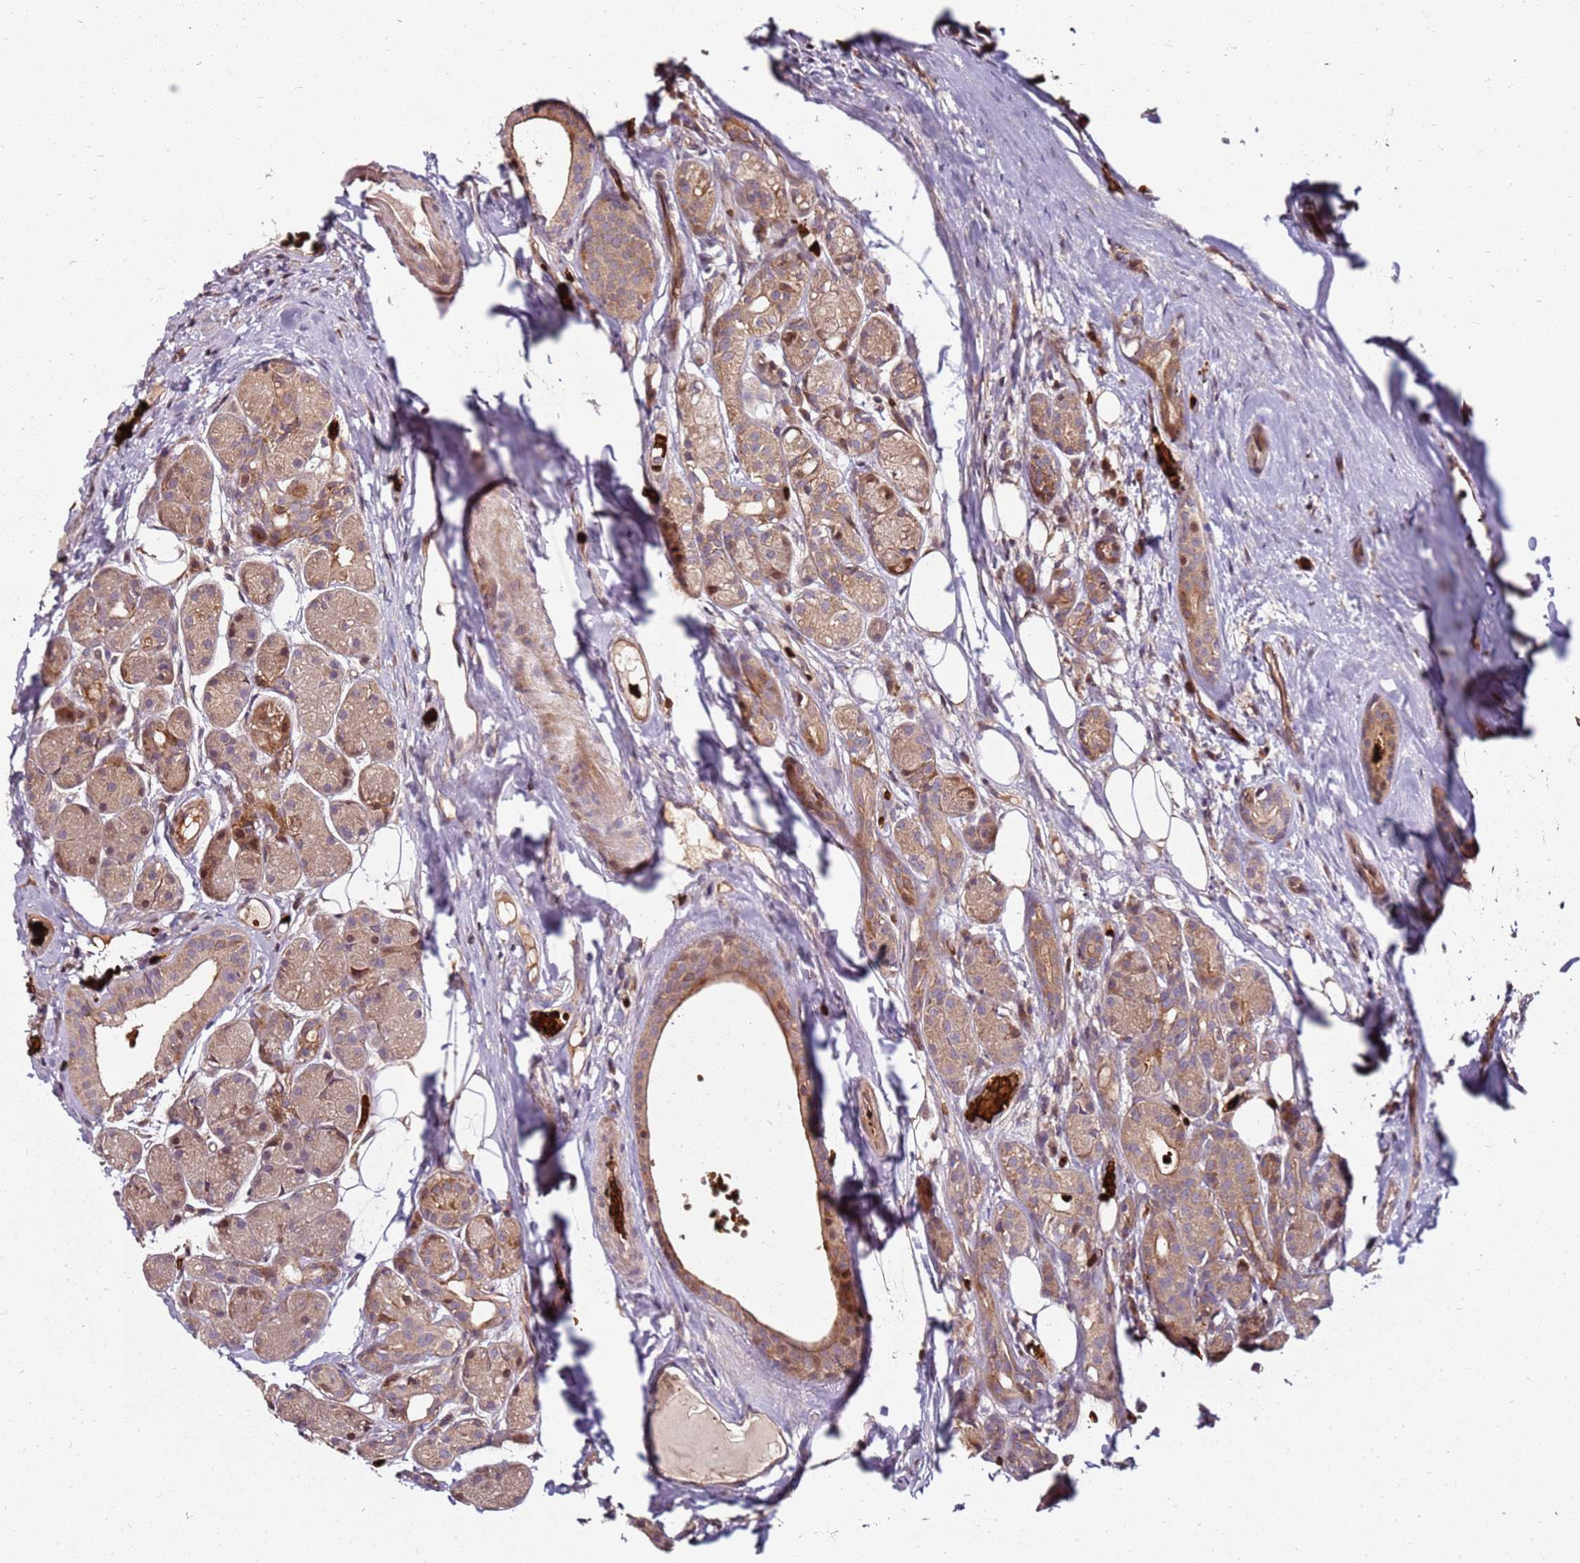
{"staining": {"intensity": "moderate", "quantity": ">75%", "location": "cytoplasmic/membranous,nuclear"}, "tissue": "head and neck cancer", "cell_type": "Tumor cells", "image_type": "cancer", "snomed": [{"axis": "morphology", "description": "Adenocarcinoma, NOS"}, {"axis": "topography", "description": "Salivary gland"}, {"axis": "topography", "description": "Head-Neck"}], "caption": "The micrograph demonstrates staining of adenocarcinoma (head and neck), revealing moderate cytoplasmic/membranous and nuclear protein positivity (brown color) within tumor cells. Using DAB (brown) and hematoxylin (blue) stains, captured at high magnification using brightfield microscopy.", "gene": "RNF11", "patient": {"sex": "male", "age": 55}}